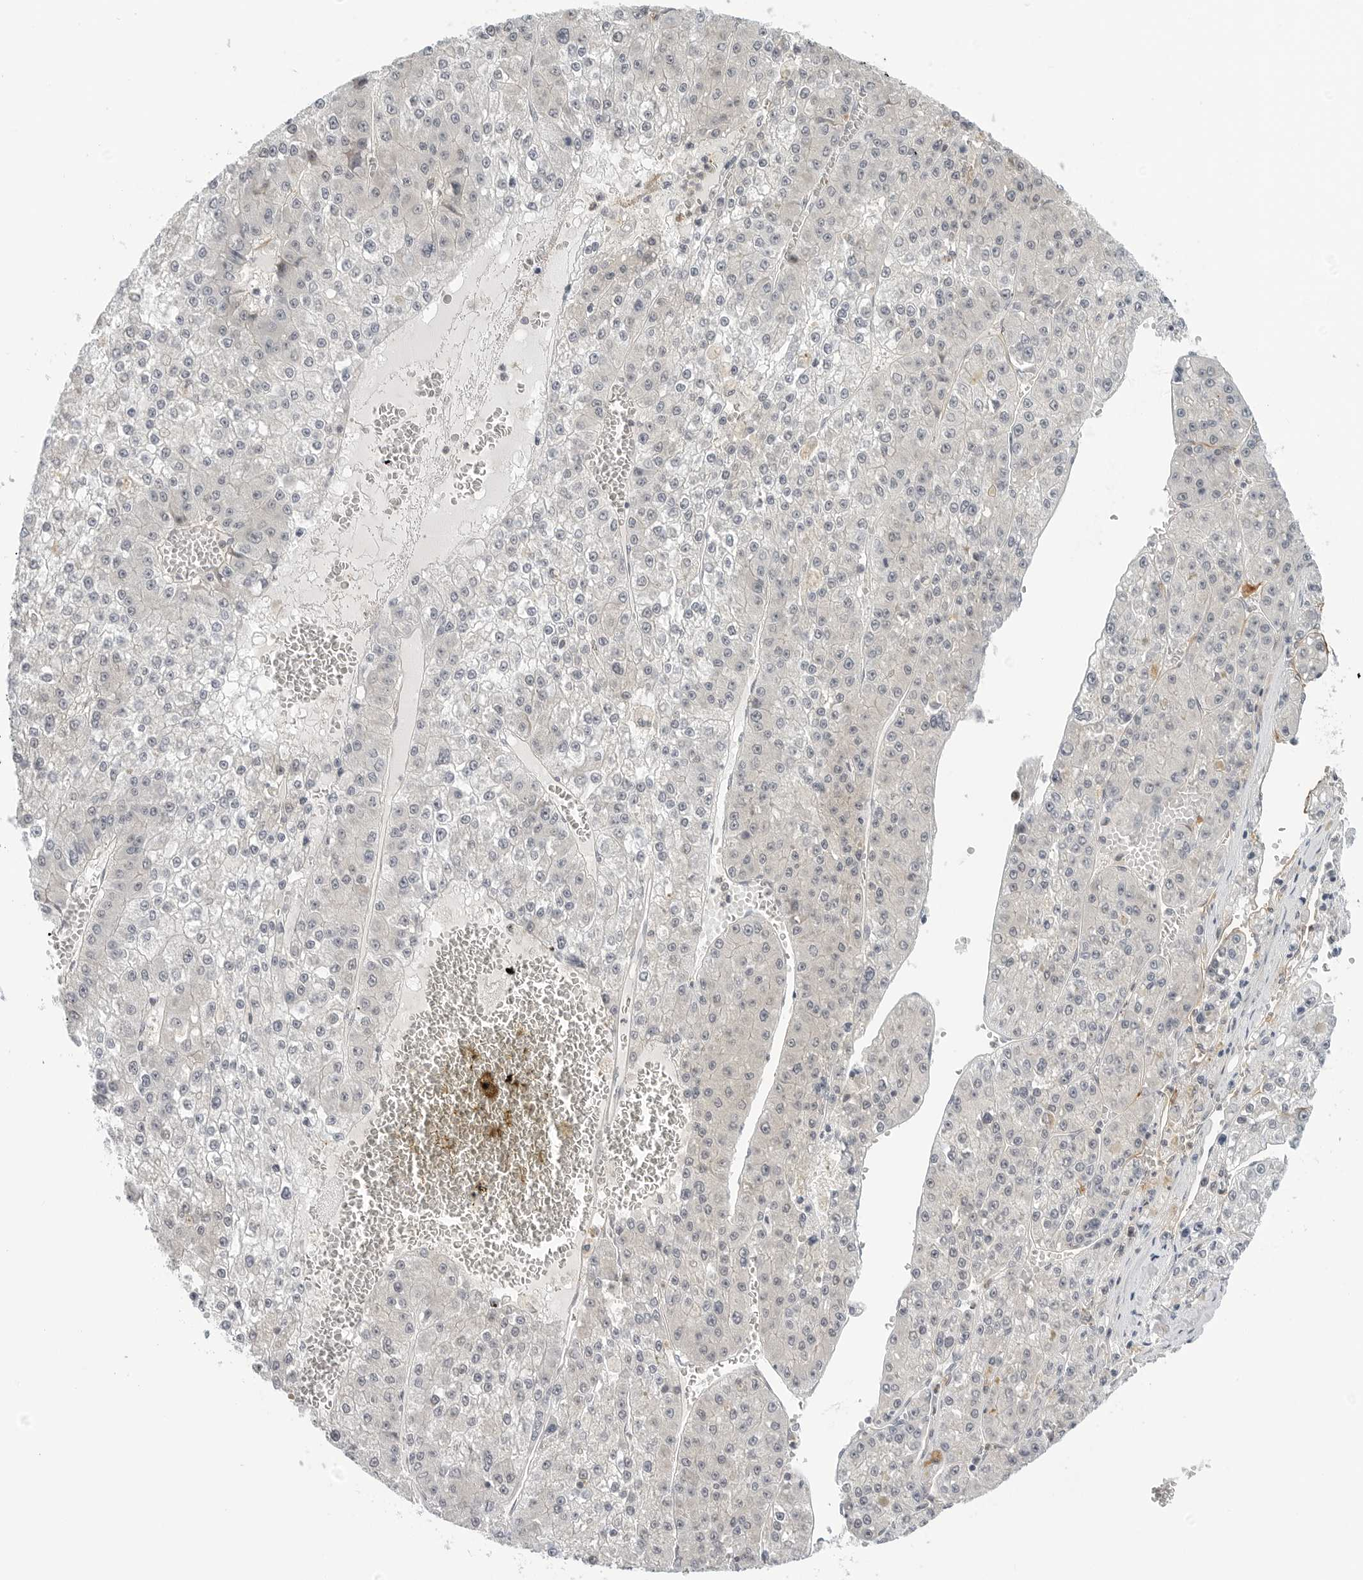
{"staining": {"intensity": "negative", "quantity": "none", "location": "none"}, "tissue": "liver cancer", "cell_type": "Tumor cells", "image_type": "cancer", "snomed": [{"axis": "morphology", "description": "Carcinoma, Hepatocellular, NOS"}, {"axis": "topography", "description": "Liver"}], "caption": "The immunohistochemistry histopathology image has no significant positivity in tumor cells of liver hepatocellular carcinoma tissue.", "gene": "STXBP3", "patient": {"sex": "female", "age": 73}}